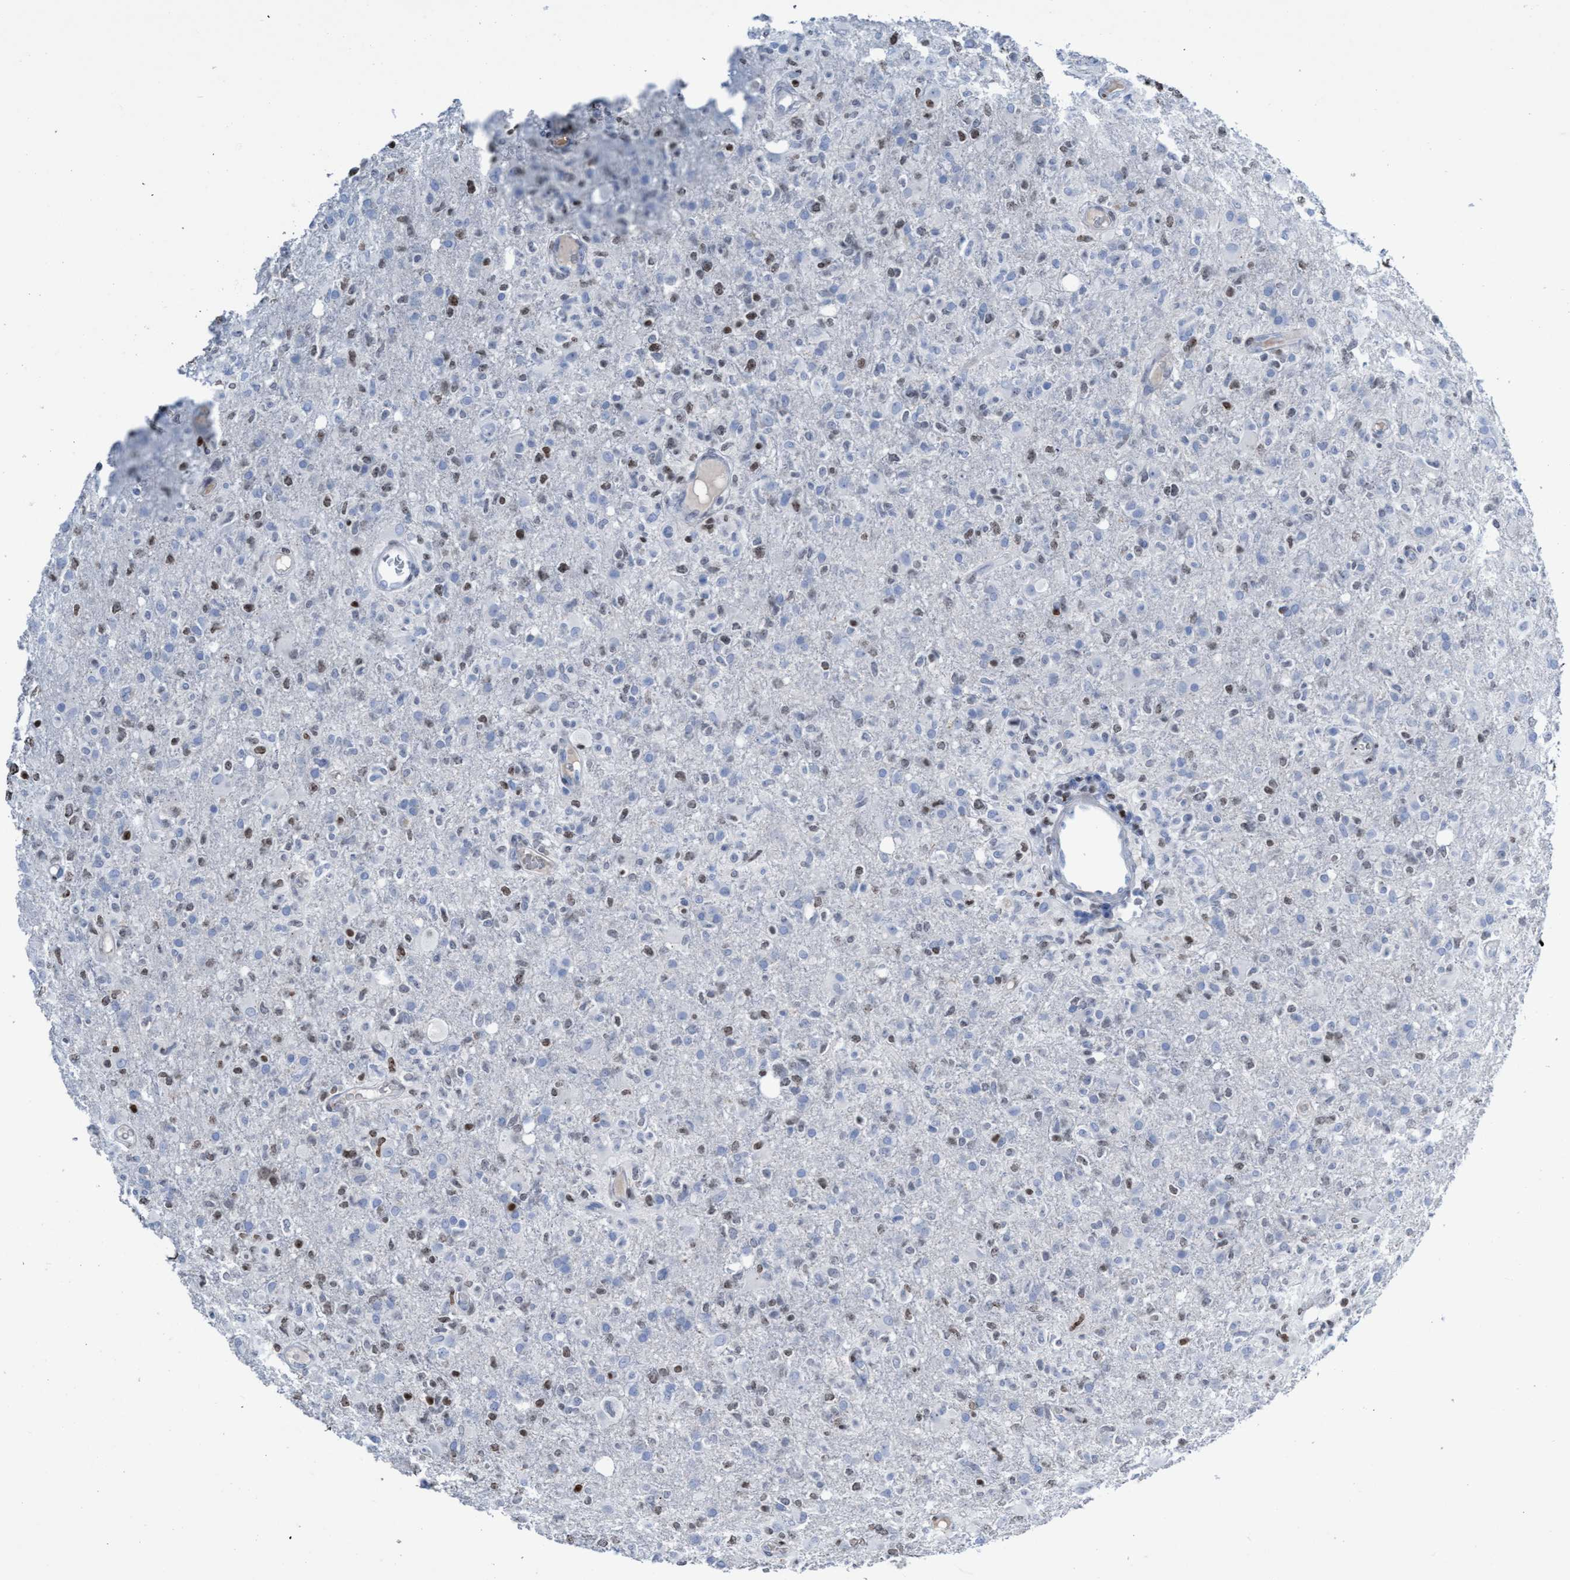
{"staining": {"intensity": "weak", "quantity": "25%-75%", "location": "nuclear"}, "tissue": "glioma", "cell_type": "Tumor cells", "image_type": "cancer", "snomed": [{"axis": "morphology", "description": "Glioma, malignant, High grade"}, {"axis": "topography", "description": "Brain"}], "caption": "IHC histopathology image of malignant high-grade glioma stained for a protein (brown), which displays low levels of weak nuclear staining in approximately 25%-75% of tumor cells.", "gene": "CBX2", "patient": {"sex": "female", "age": 57}}